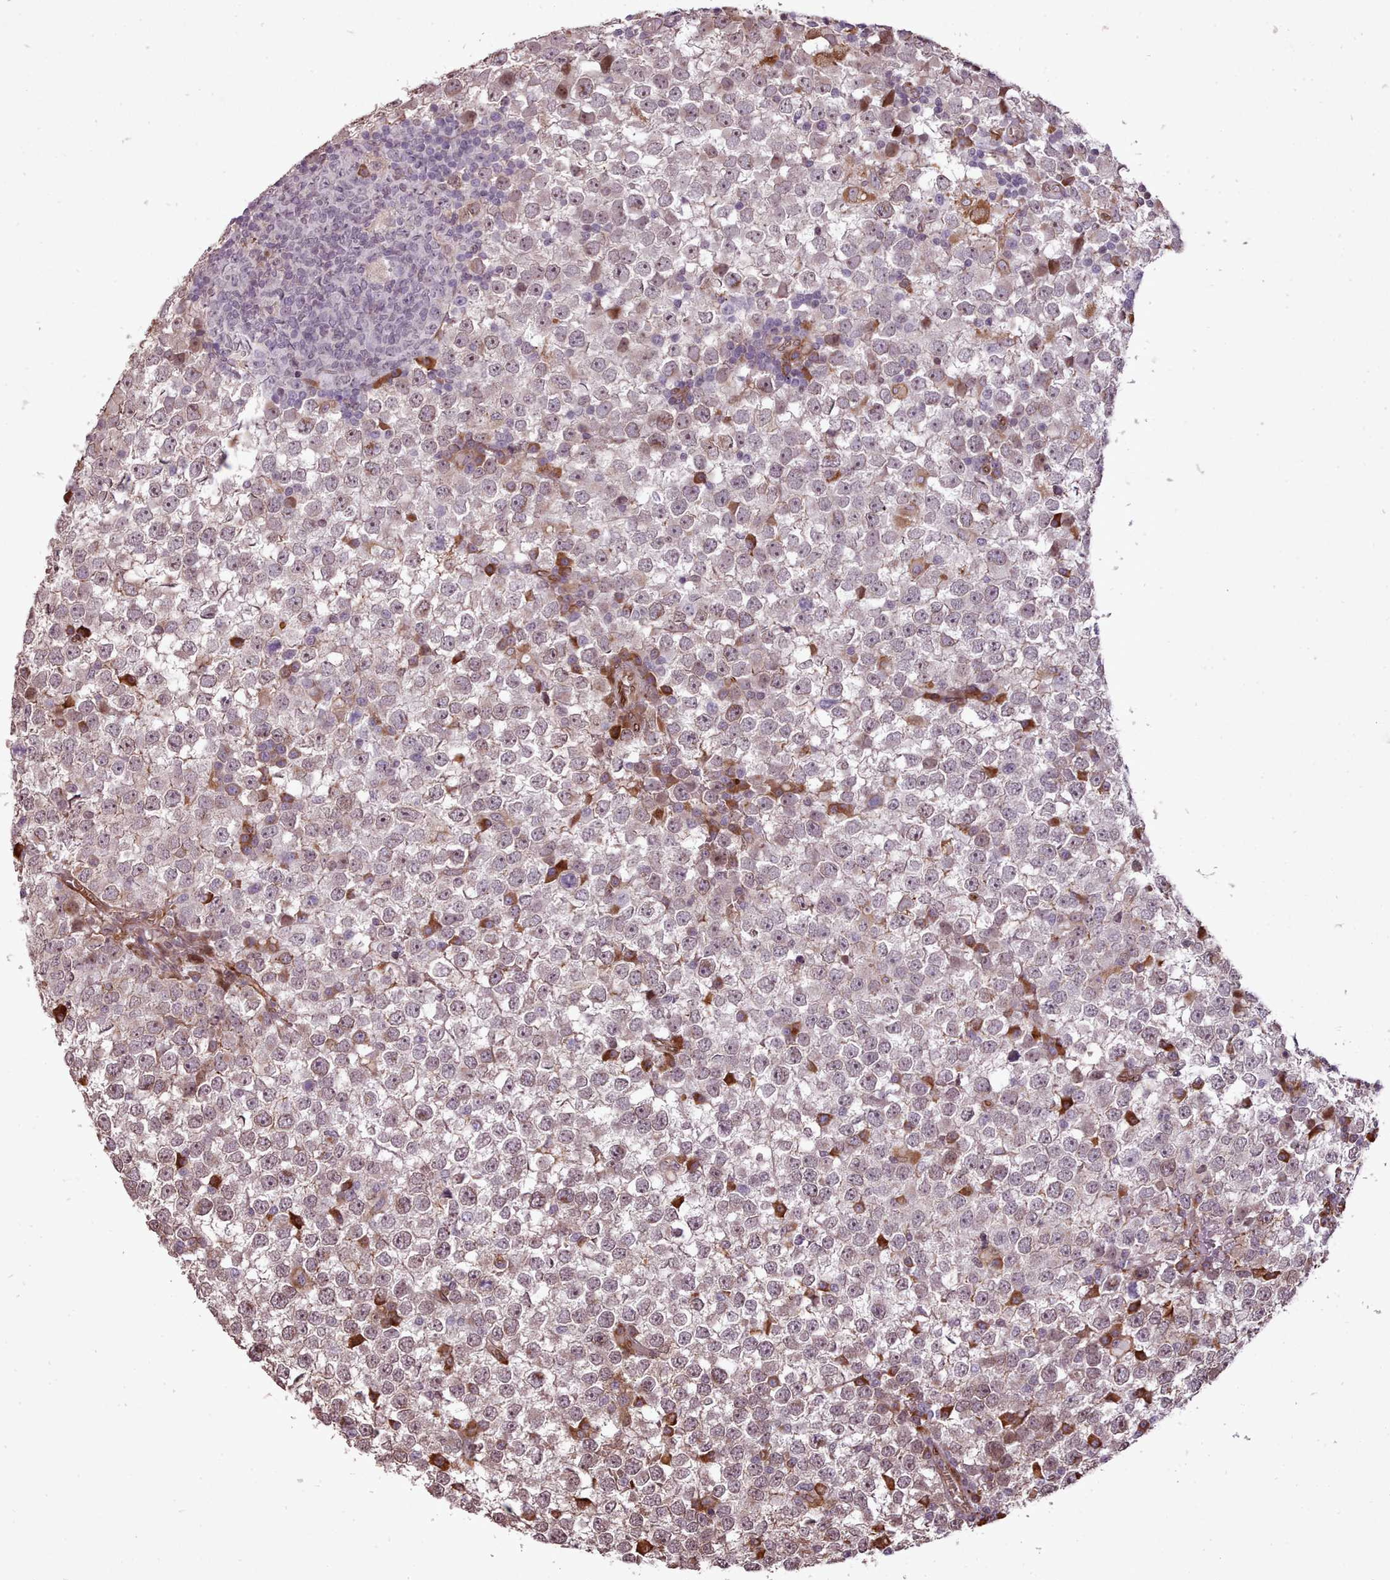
{"staining": {"intensity": "negative", "quantity": "none", "location": "none"}, "tissue": "testis cancer", "cell_type": "Tumor cells", "image_type": "cancer", "snomed": [{"axis": "morphology", "description": "Seminoma, NOS"}, {"axis": "topography", "description": "Testis"}], "caption": "A photomicrograph of testis cancer stained for a protein shows no brown staining in tumor cells.", "gene": "CABP1", "patient": {"sex": "male", "age": 65}}